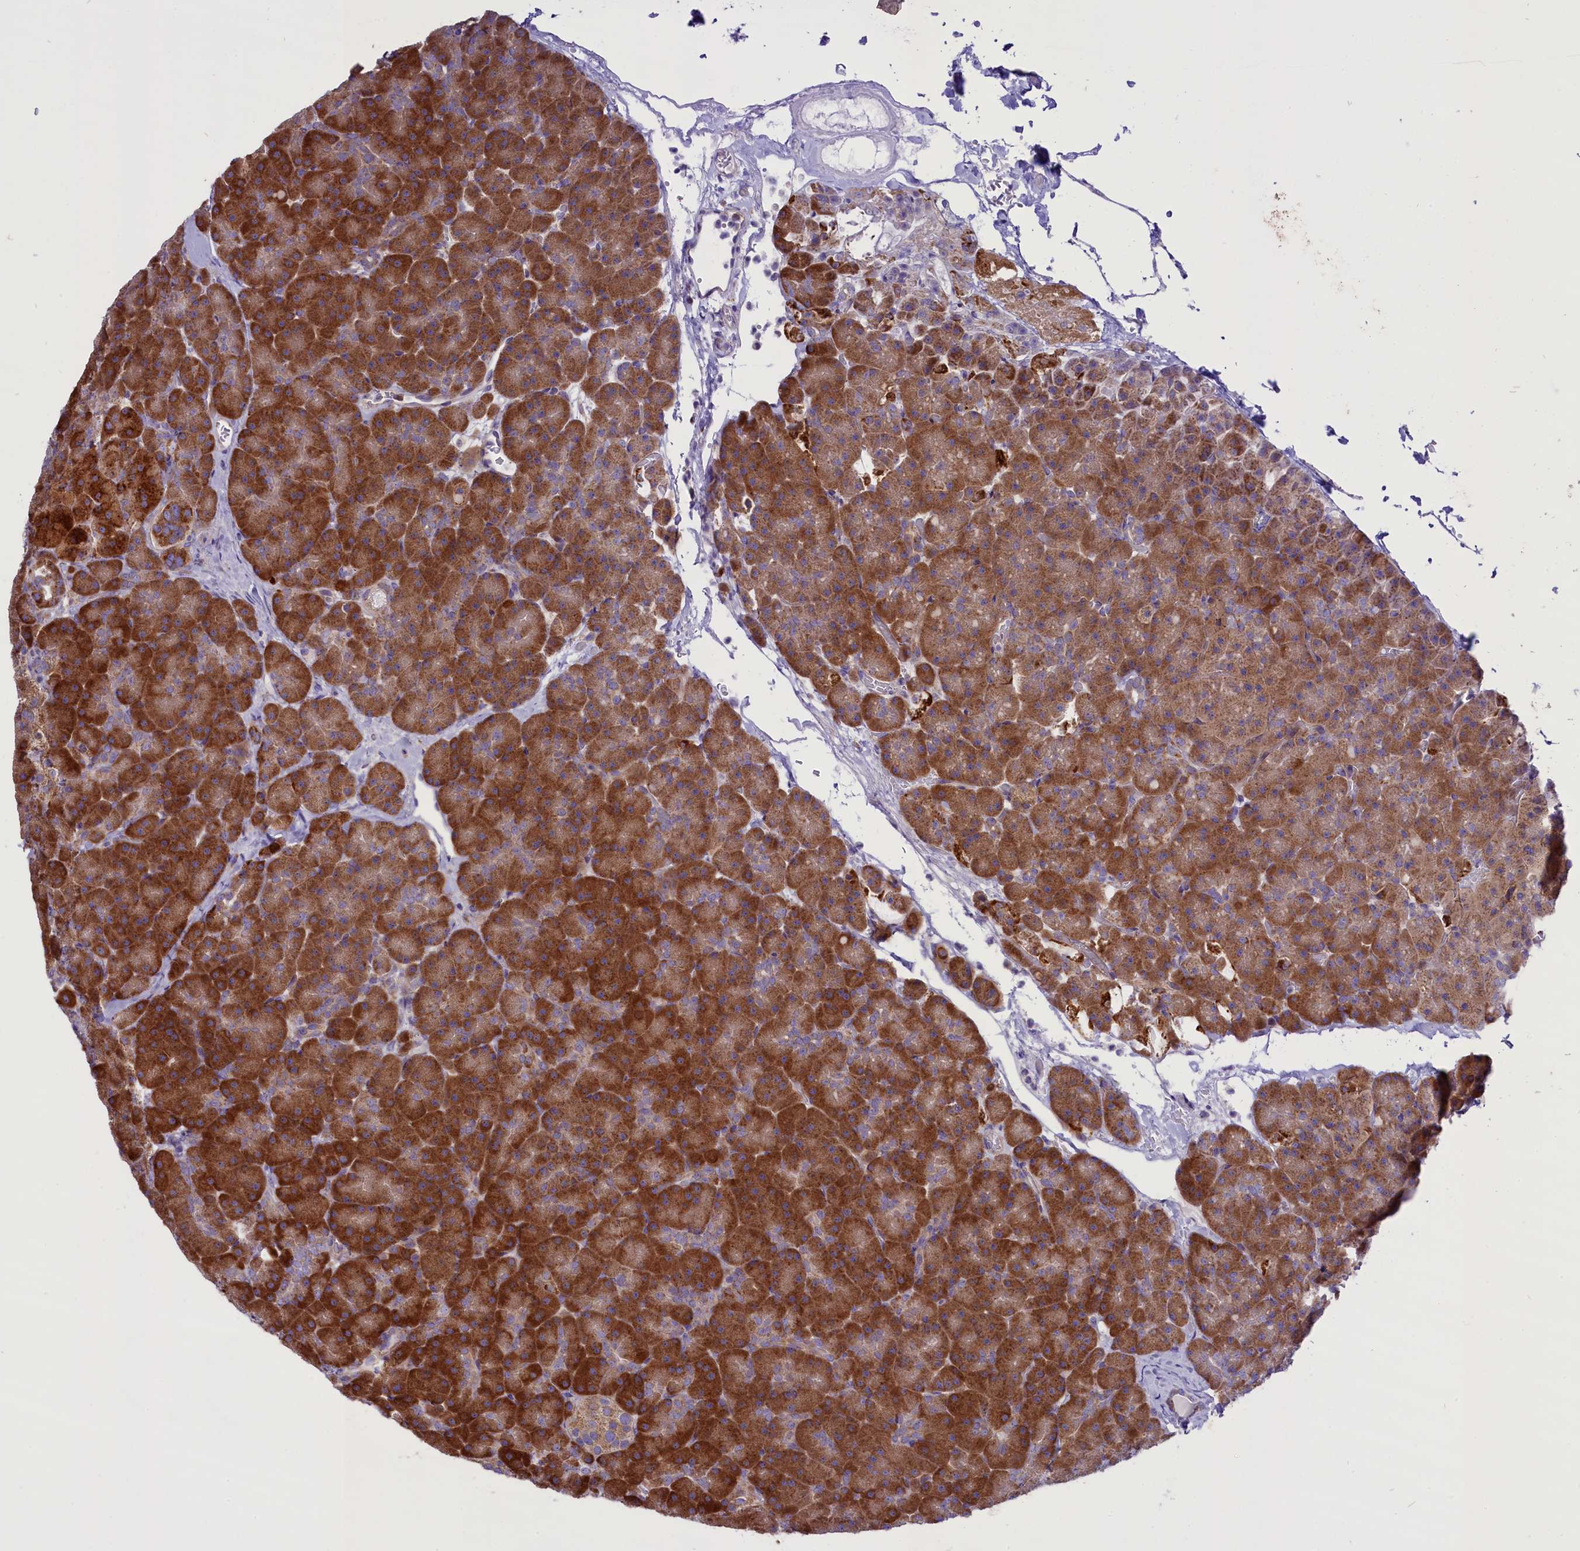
{"staining": {"intensity": "strong", "quantity": ">75%", "location": "cytoplasmic/membranous"}, "tissue": "pancreas", "cell_type": "Exocrine glandular cells", "image_type": "normal", "snomed": [{"axis": "morphology", "description": "Normal tissue, NOS"}, {"axis": "topography", "description": "Pancreas"}], "caption": "Protein staining of unremarkable pancreas reveals strong cytoplasmic/membranous expression in about >75% of exocrine glandular cells. Immunohistochemistry (ihc) stains the protein of interest in brown and the nuclei are stained blue.", "gene": "PTPRU", "patient": {"sex": "male", "age": 36}}